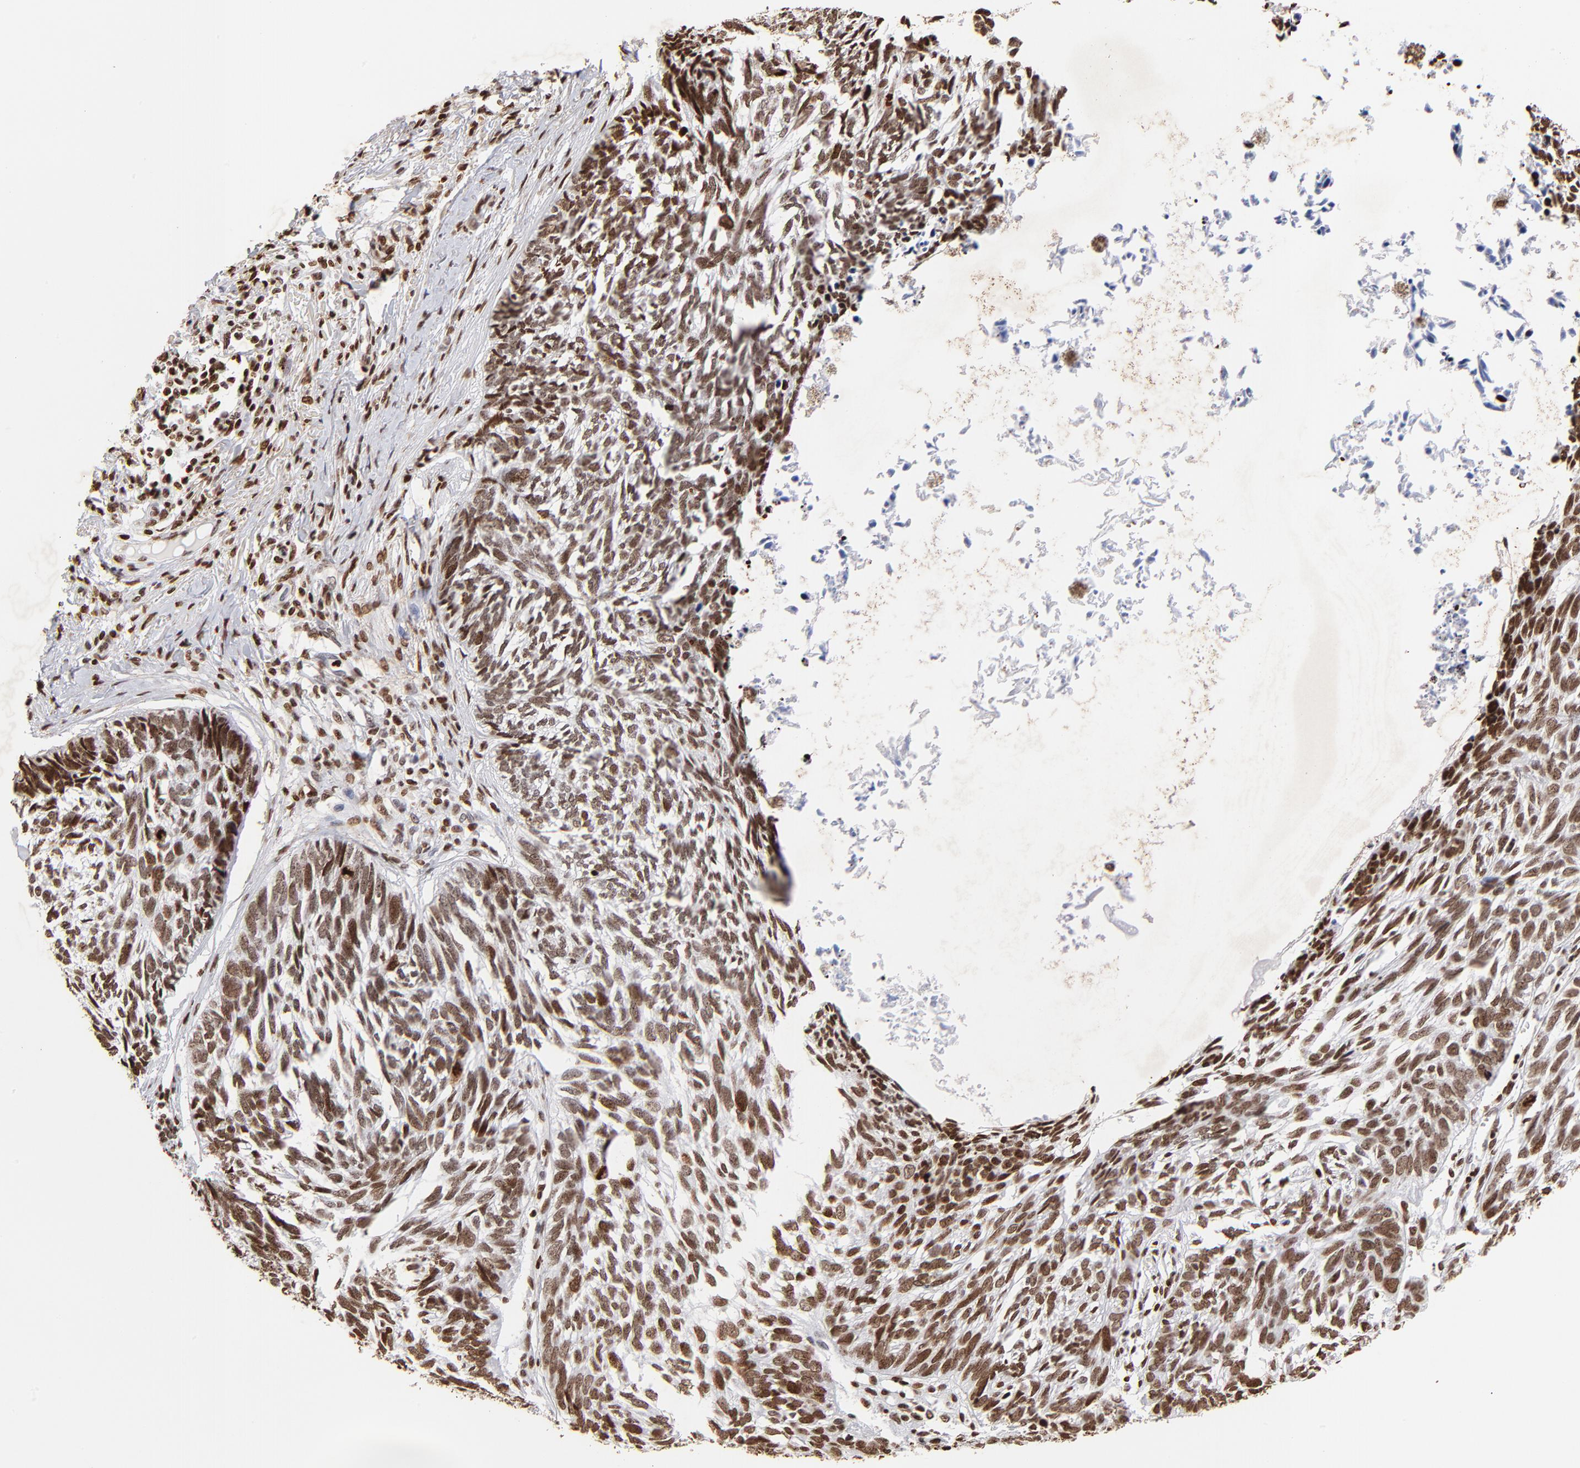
{"staining": {"intensity": "strong", "quantity": ">75%", "location": "nuclear"}, "tissue": "skin cancer", "cell_type": "Tumor cells", "image_type": "cancer", "snomed": [{"axis": "morphology", "description": "Basal cell carcinoma"}, {"axis": "topography", "description": "Skin"}], "caption": "Immunohistochemistry (IHC) photomicrograph of neoplastic tissue: human basal cell carcinoma (skin) stained using IHC exhibits high levels of strong protein expression localized specifically in the nuclear of tumor cells, appearing as a nuclear brown color.", "gene": "FBH1", "patient": {"sex": "male", "age": 63}}